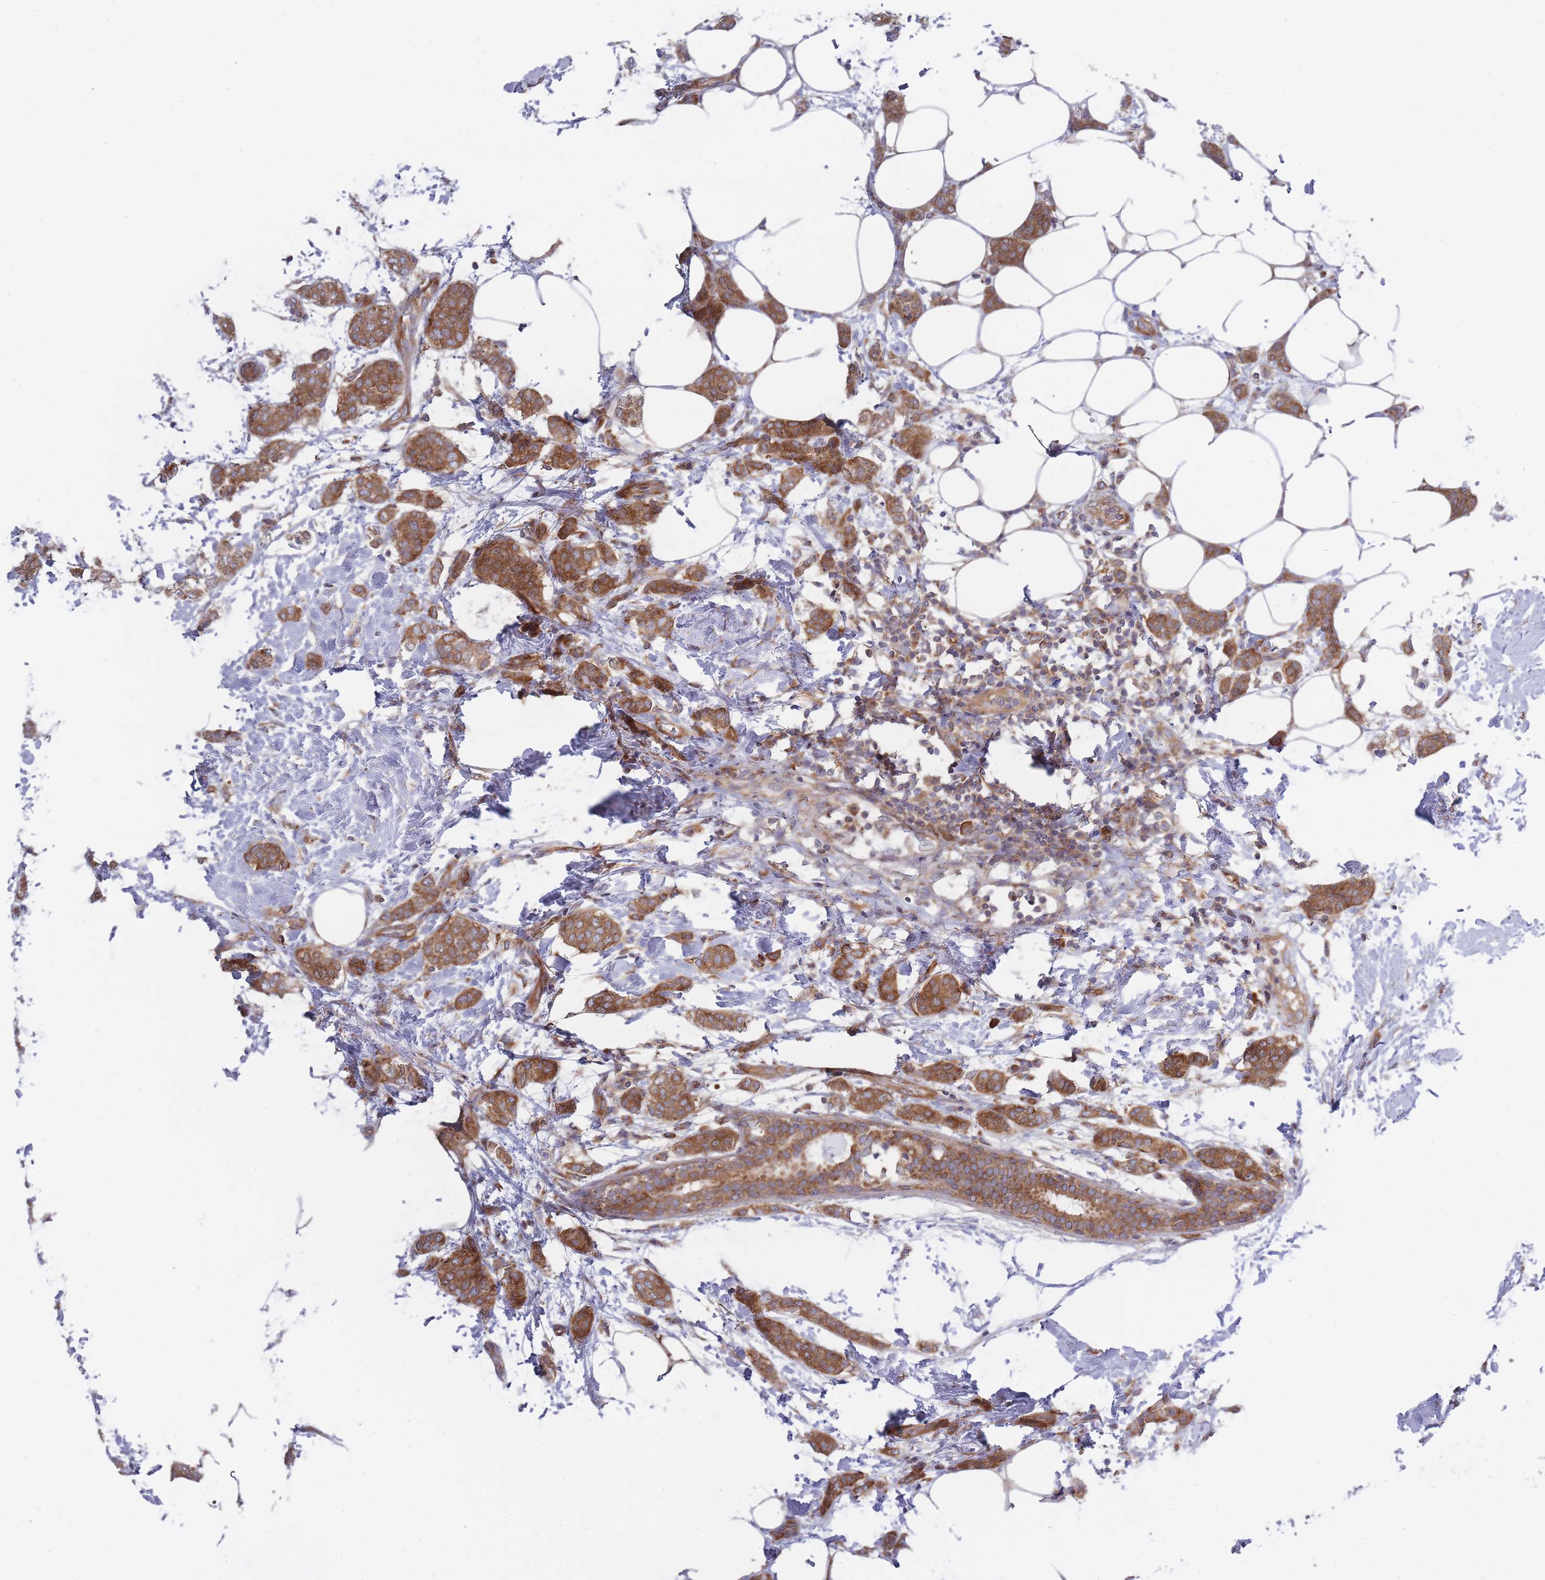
{"staining": {"intensity": "strong", "quantity": ">75%", "location": "cytoplasmic/membranous"}, "tissue": "breast cancer", "cell_type": "Tumor cells", "image_type": "cancer", "snomed": [{"axis": "morphology", "description": "Duct carcinoma"}, {"axis": "topography", "description": "Breast"}], "caption": "A high-resolution image shows immunohistochemistry (IHC) staining of breast cancer (infiltrating ductal carcinoma), which displays strong cytoplasmic/membranous staining in approximately >75% of tumor cells.", "gene": "CCDC124", "patient": {"sex": "female", "age": 72}}